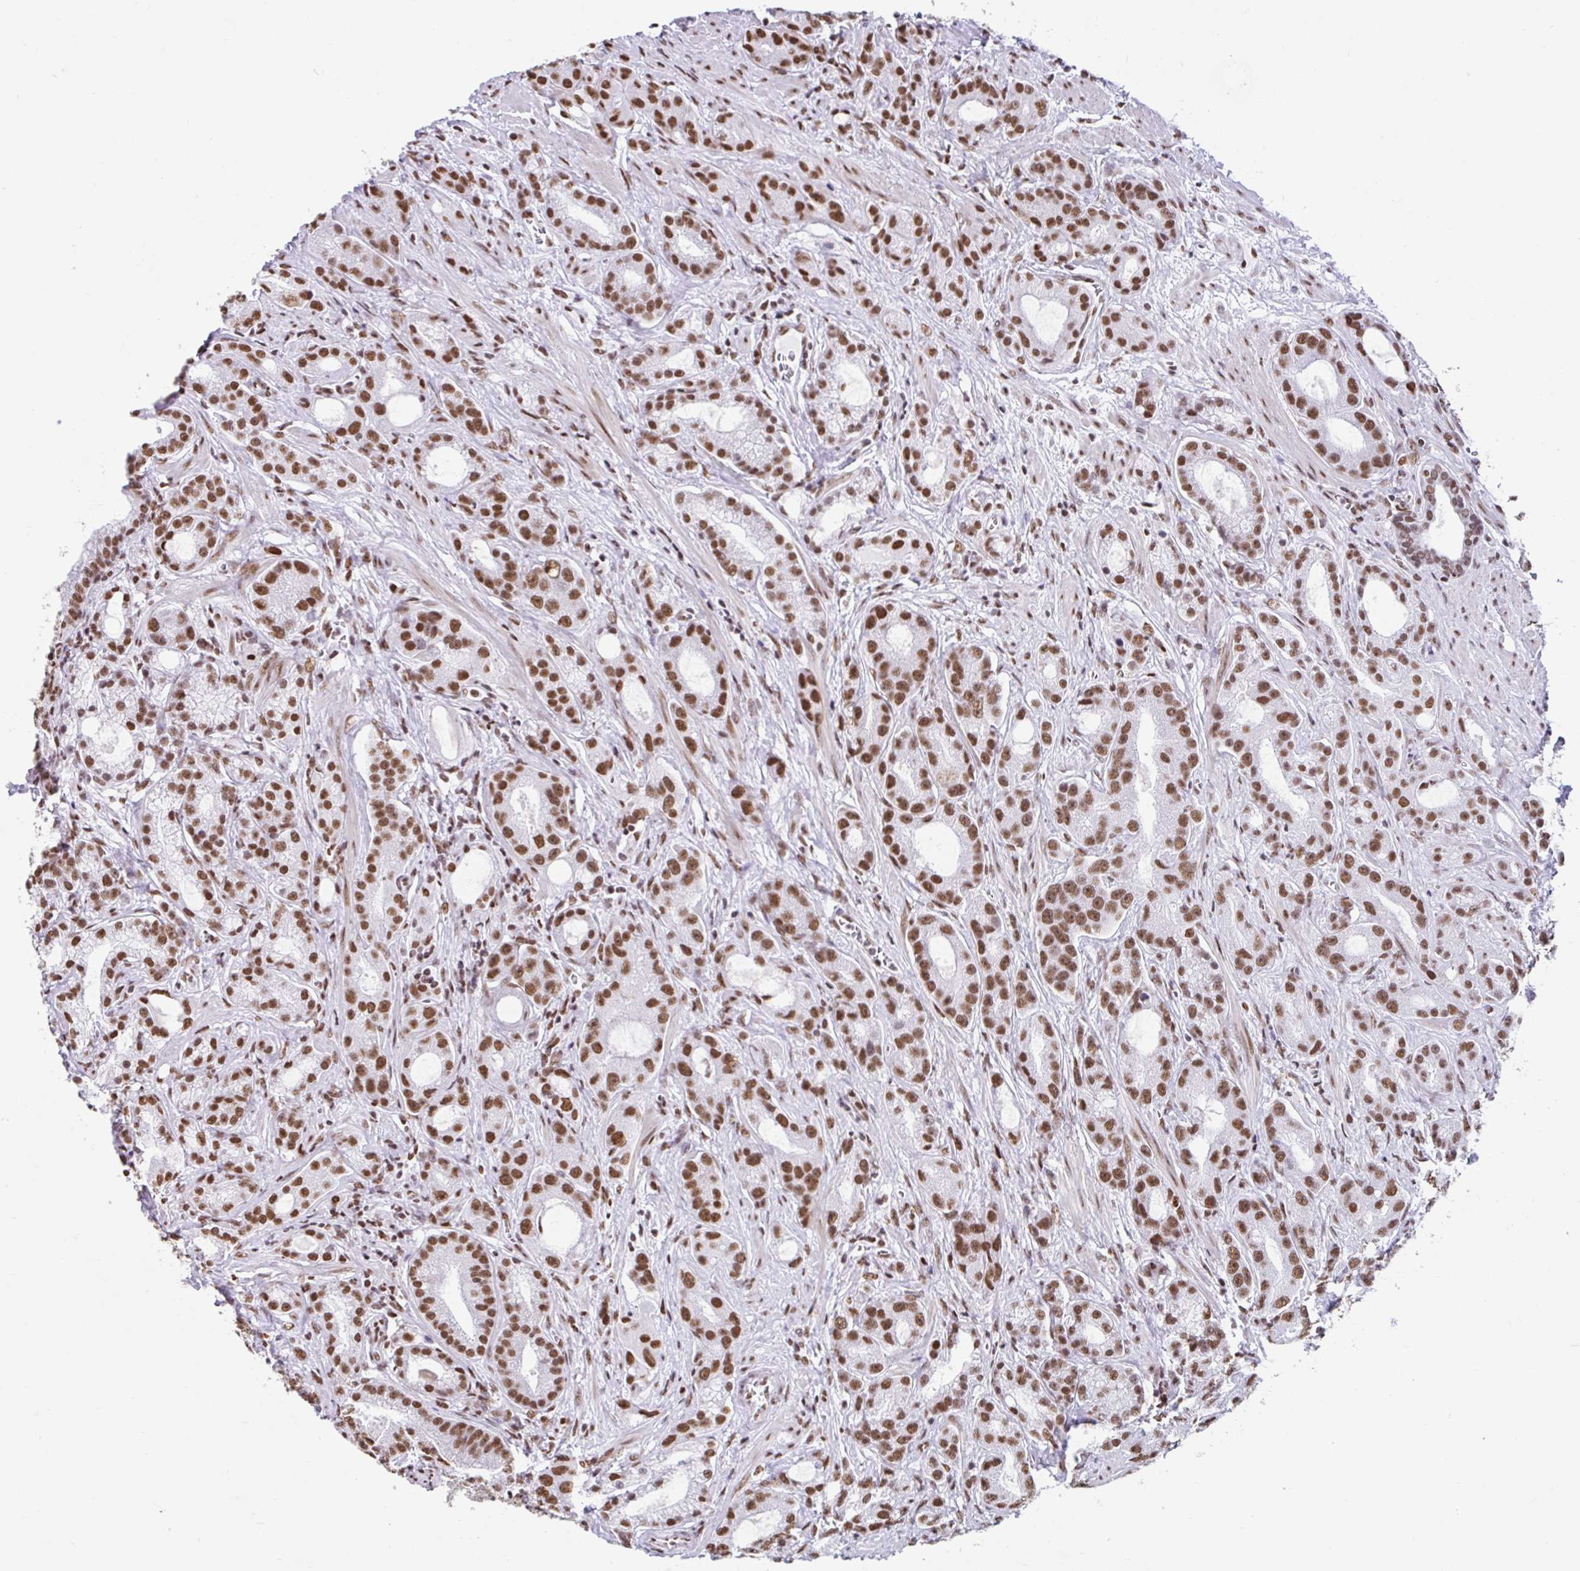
{"staining": {"intensity": "moderate", "quantity": ">75%", "location": "nuclear"}, "tissue": "prostate cancer", "cell_type": "Tumor cells", "image_type": "cancer", "snomed": [{"axis": "morphology", "description": "Adenocarcinoma, High grade"}, {"axis": "topography", "description": "Prostate"}], "caption": "A histopathology image showing moderate nuclear staining in about >75% of tumor cells in prostate cancer (adenocarcinoma (high-grade)), as visualized by brown immunohistochemical staining.", "gene": "KHDRBS1", "patient": {"sex": "male", "age": 65}}